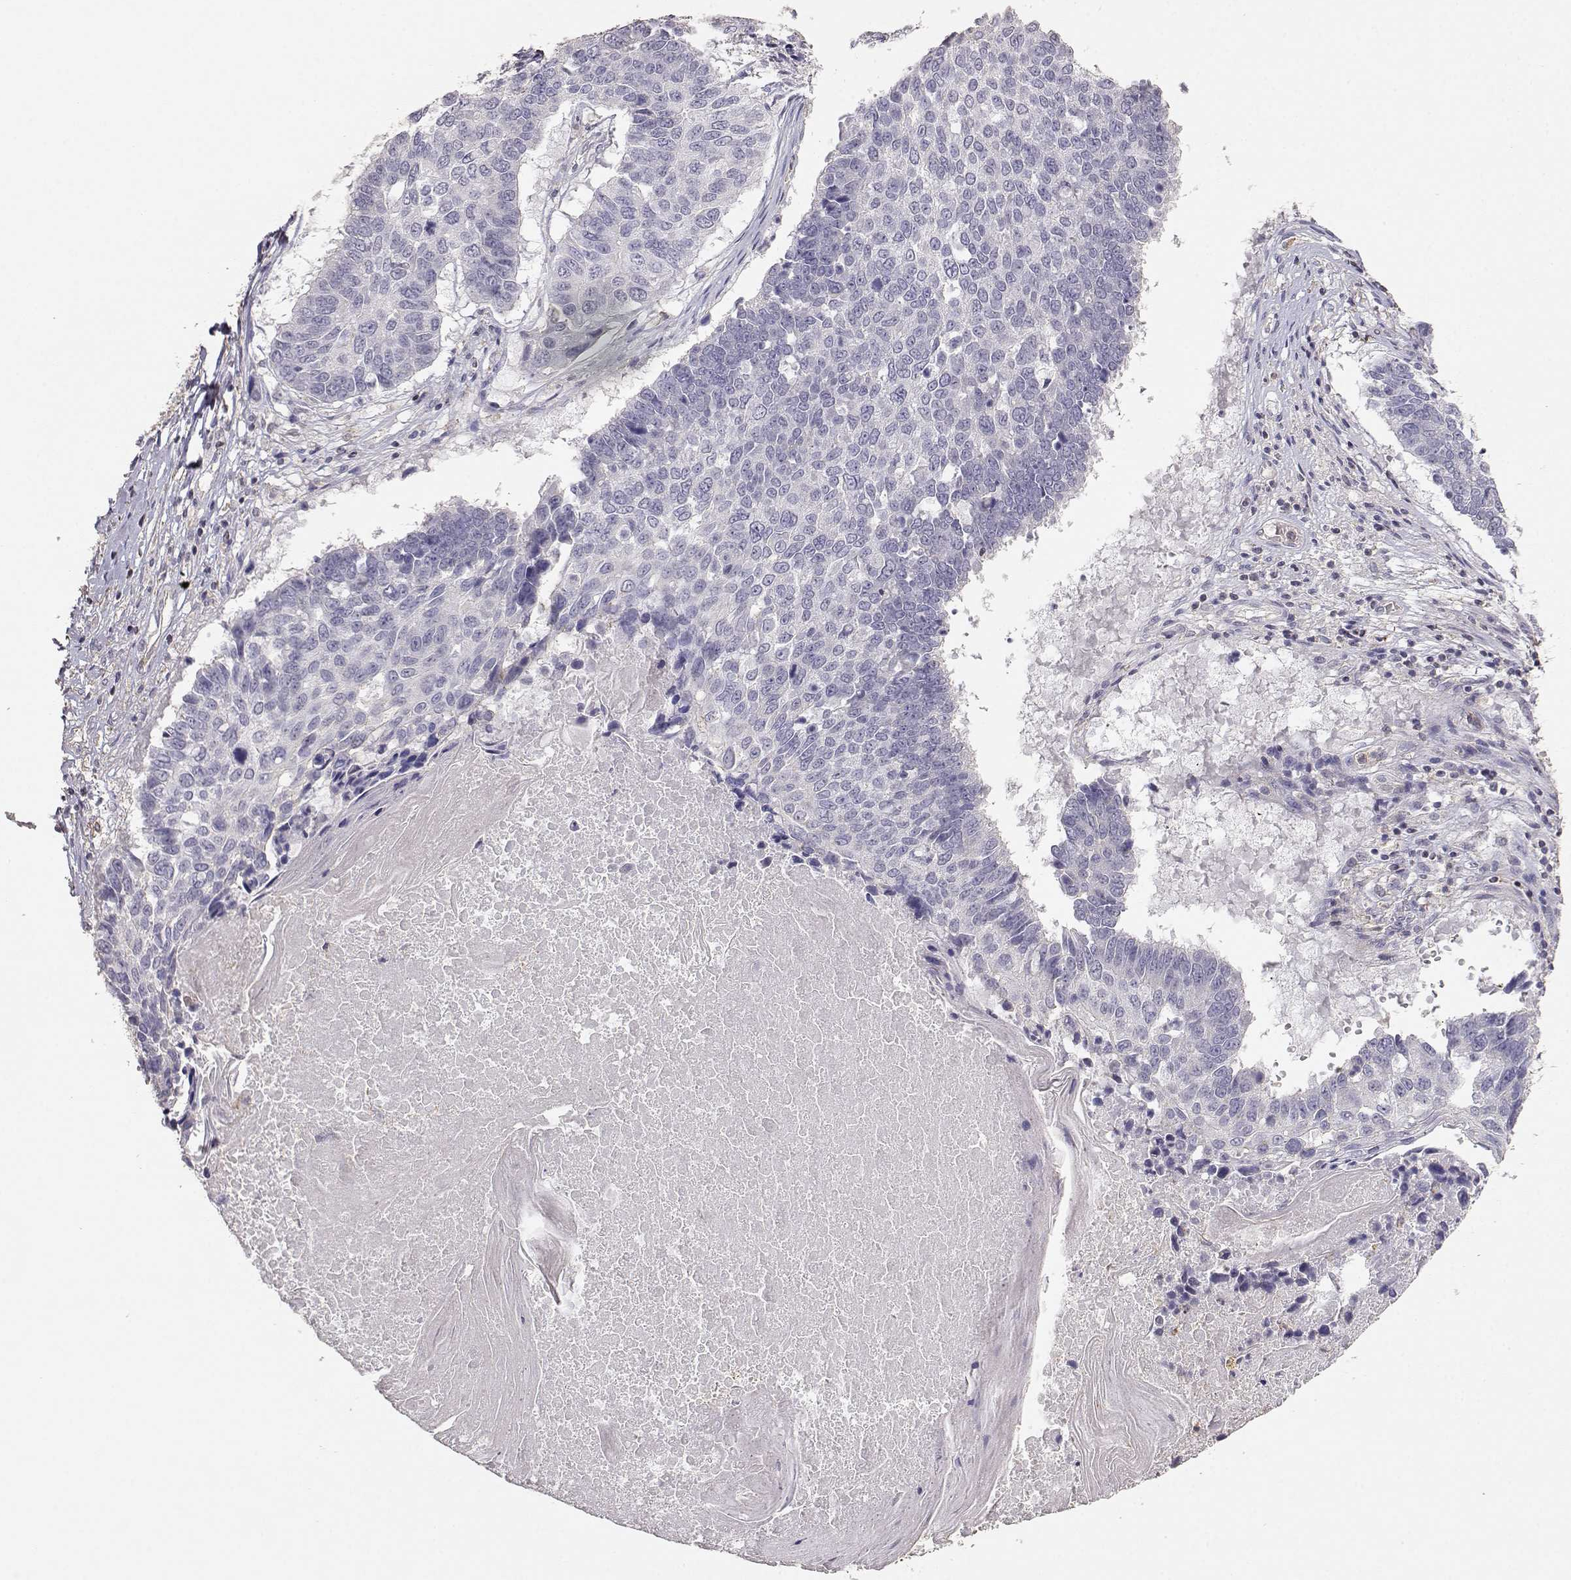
{"staining": {"intensity": "negative", "quantity": "none", "location": "none"}, "tissue": "lung cancer", "cell_type": "Tumor cells", "image_type": "cancer", "snomed": [{"axis": "morphology", "description": "Squamous cell carcinoma, NOS"}, {"axis": "topography", "description": "Lung"}], "caption": "This is an immunohistochemistry (IHC) photomicrograph of lung squamous cell carcinoma. There is no staining in tumor cells.", "gene": "TNFRSF10C", "patient": {"sex": "male", "age": 73}}